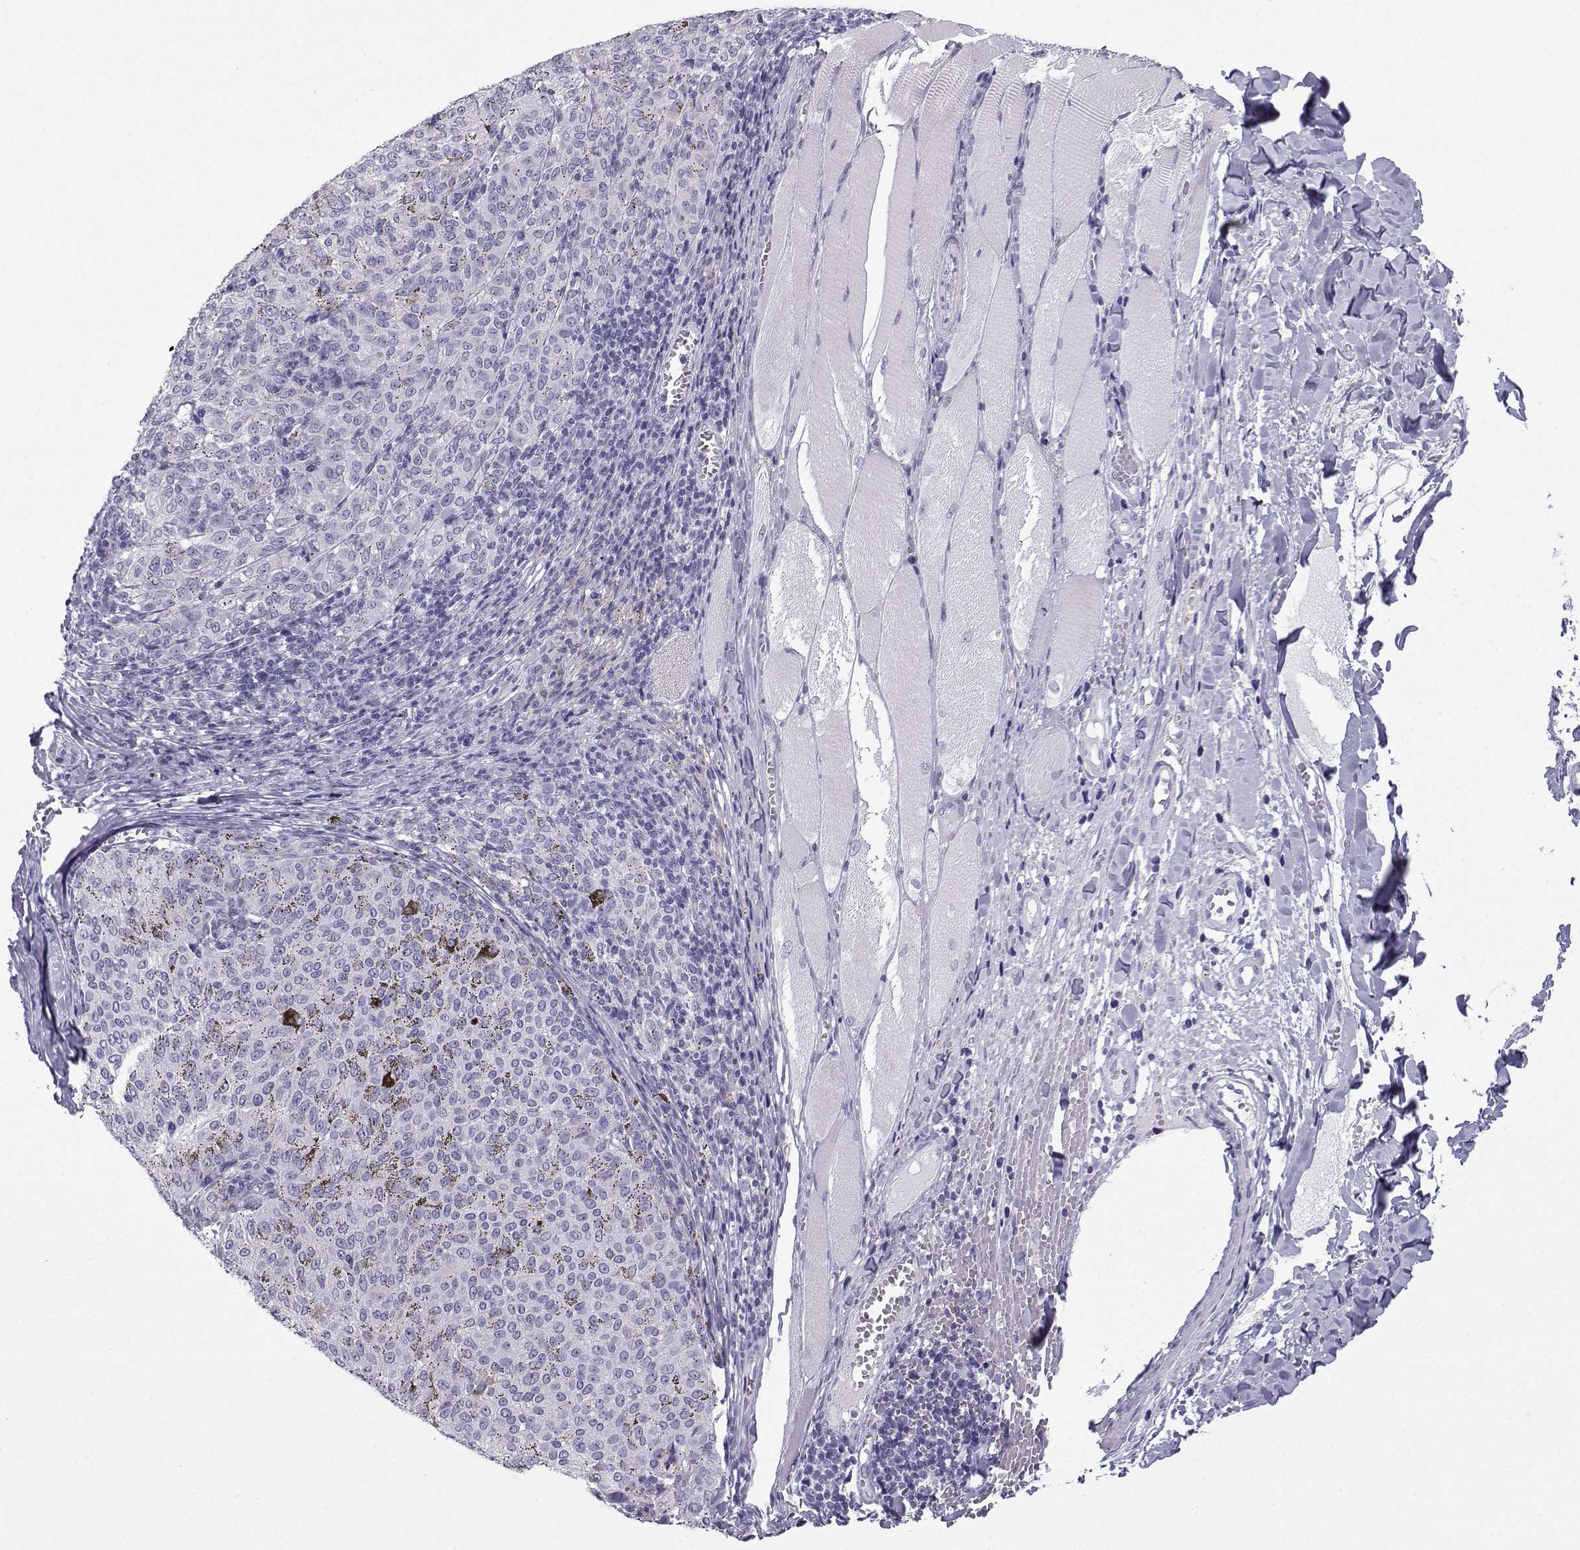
{"staining": {"intensity": "negative", "quantity": "none", "location": "none"}, "tissue": "melanoma", "cell_type": "Tumor cells", "image_type": "cancer", "snomed": [{"axis": "morphology", "description": "Malignant melanoma, NOS"}, {"axis": "topography", "description": "Skin"}], "caption": "High magnification brightfield microscopy of malignant melanoma stained with DAB (3,3'-diaminobenzidine) (brown) and counterstained with hematoxylin (blue): tumor cells show no significant positivity. (Stains: DAB IHC with hematoxylin counter stain, Microscopy: brightfield microscopy at high magnification).", "gene": "ACRBP", "patient": {"sex": "female", "age": 72}}